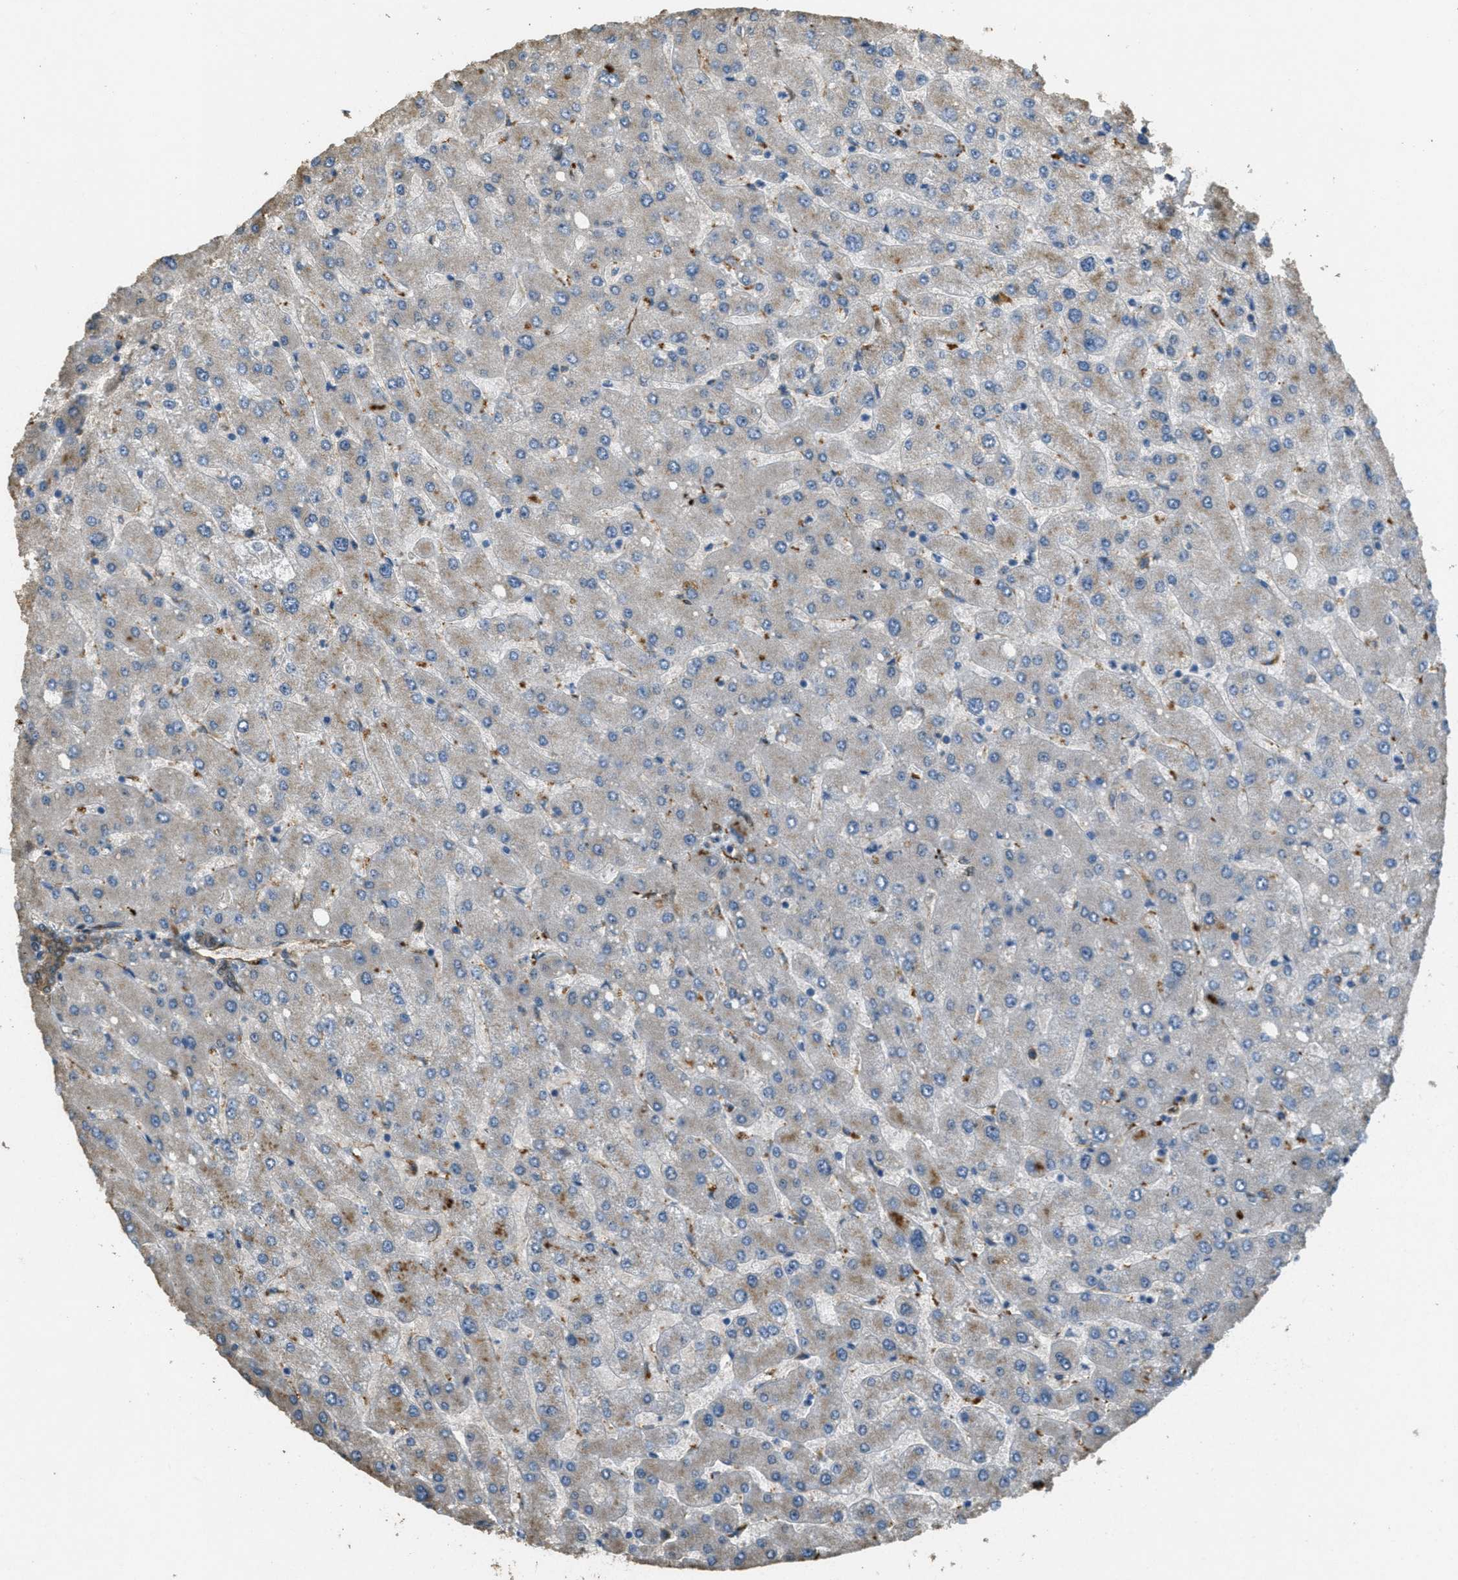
{"staining": {"intensity": "moderate", "quantity": ">75%", "location": "cytoplasmic/membranous"}, "tissue": "liver", "cell_type": "Cholangiocytes", "image_type": "normal", "snomed": [{"axis": "morphology", "description": "Normal tissue, NOS"}, {"axis": "topography", "description": "Liver"}], "caption": "IHC photomicrograph of normal liver stained for a protein (brown), which reveals medium levels of moderate cytoplasmic/membranous staining in about >75% of cholangiocytes.", "gene": "OSMR", "patient": {"sex": "male", "age": 55}}